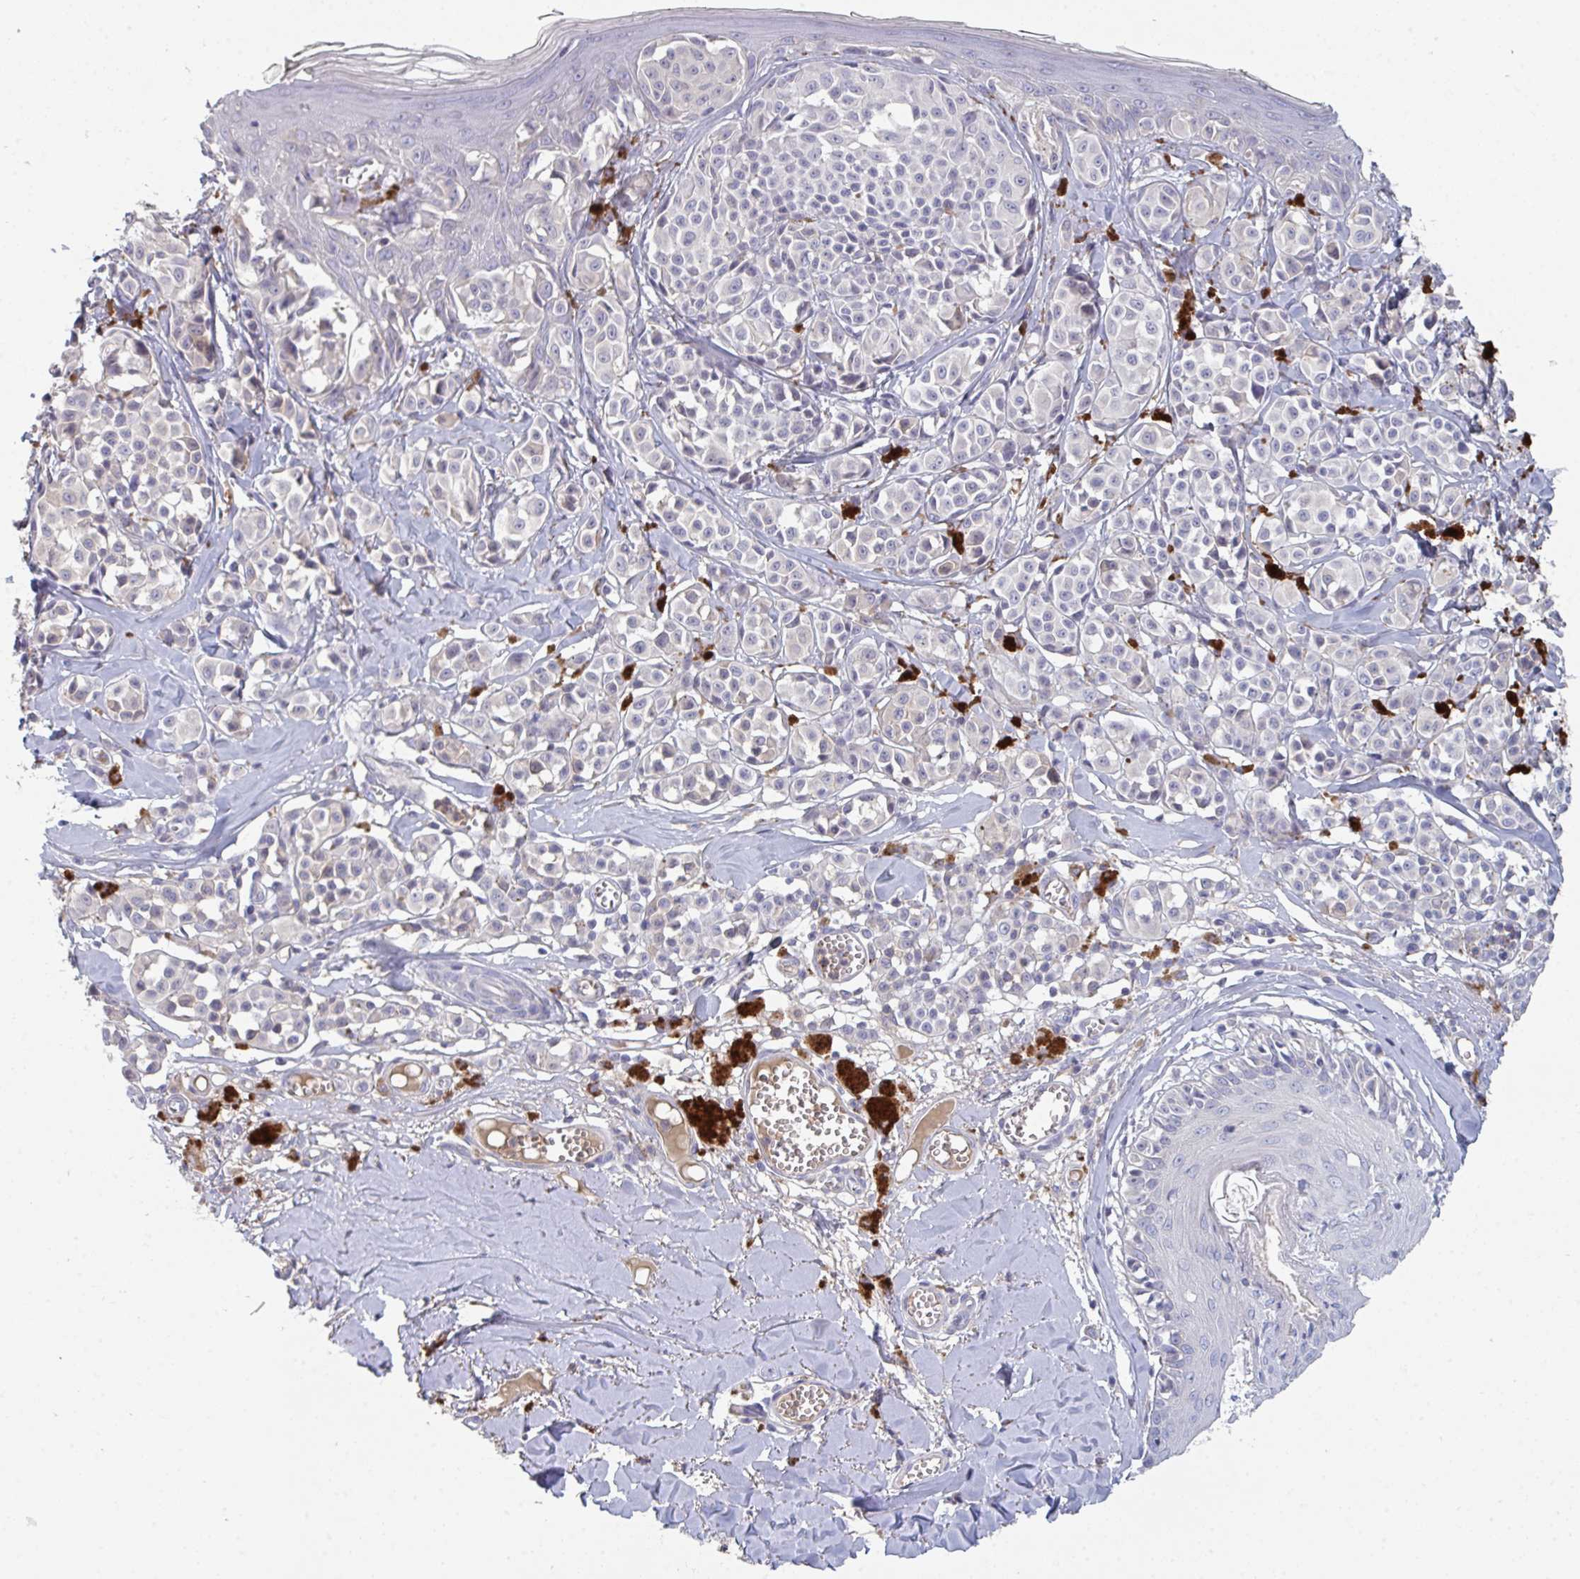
{"staining": {"intensity": "negative", "quantity": "none", "location": "none"}, "tissue": "melanoma", "cell_type": "Tumor cells", "image_type": "cancer", "snomed": [{"axis": "morphology", "description": "Malignant melanoma, NOS"}, {"axis": "topography", "description": "Skin"}], "caption": "Protein analysis of malignant melanoma exhibits no significant expression in tumor cells.", "gene": "HGFAC", "patient": {"sex": "female", "age": 43}}